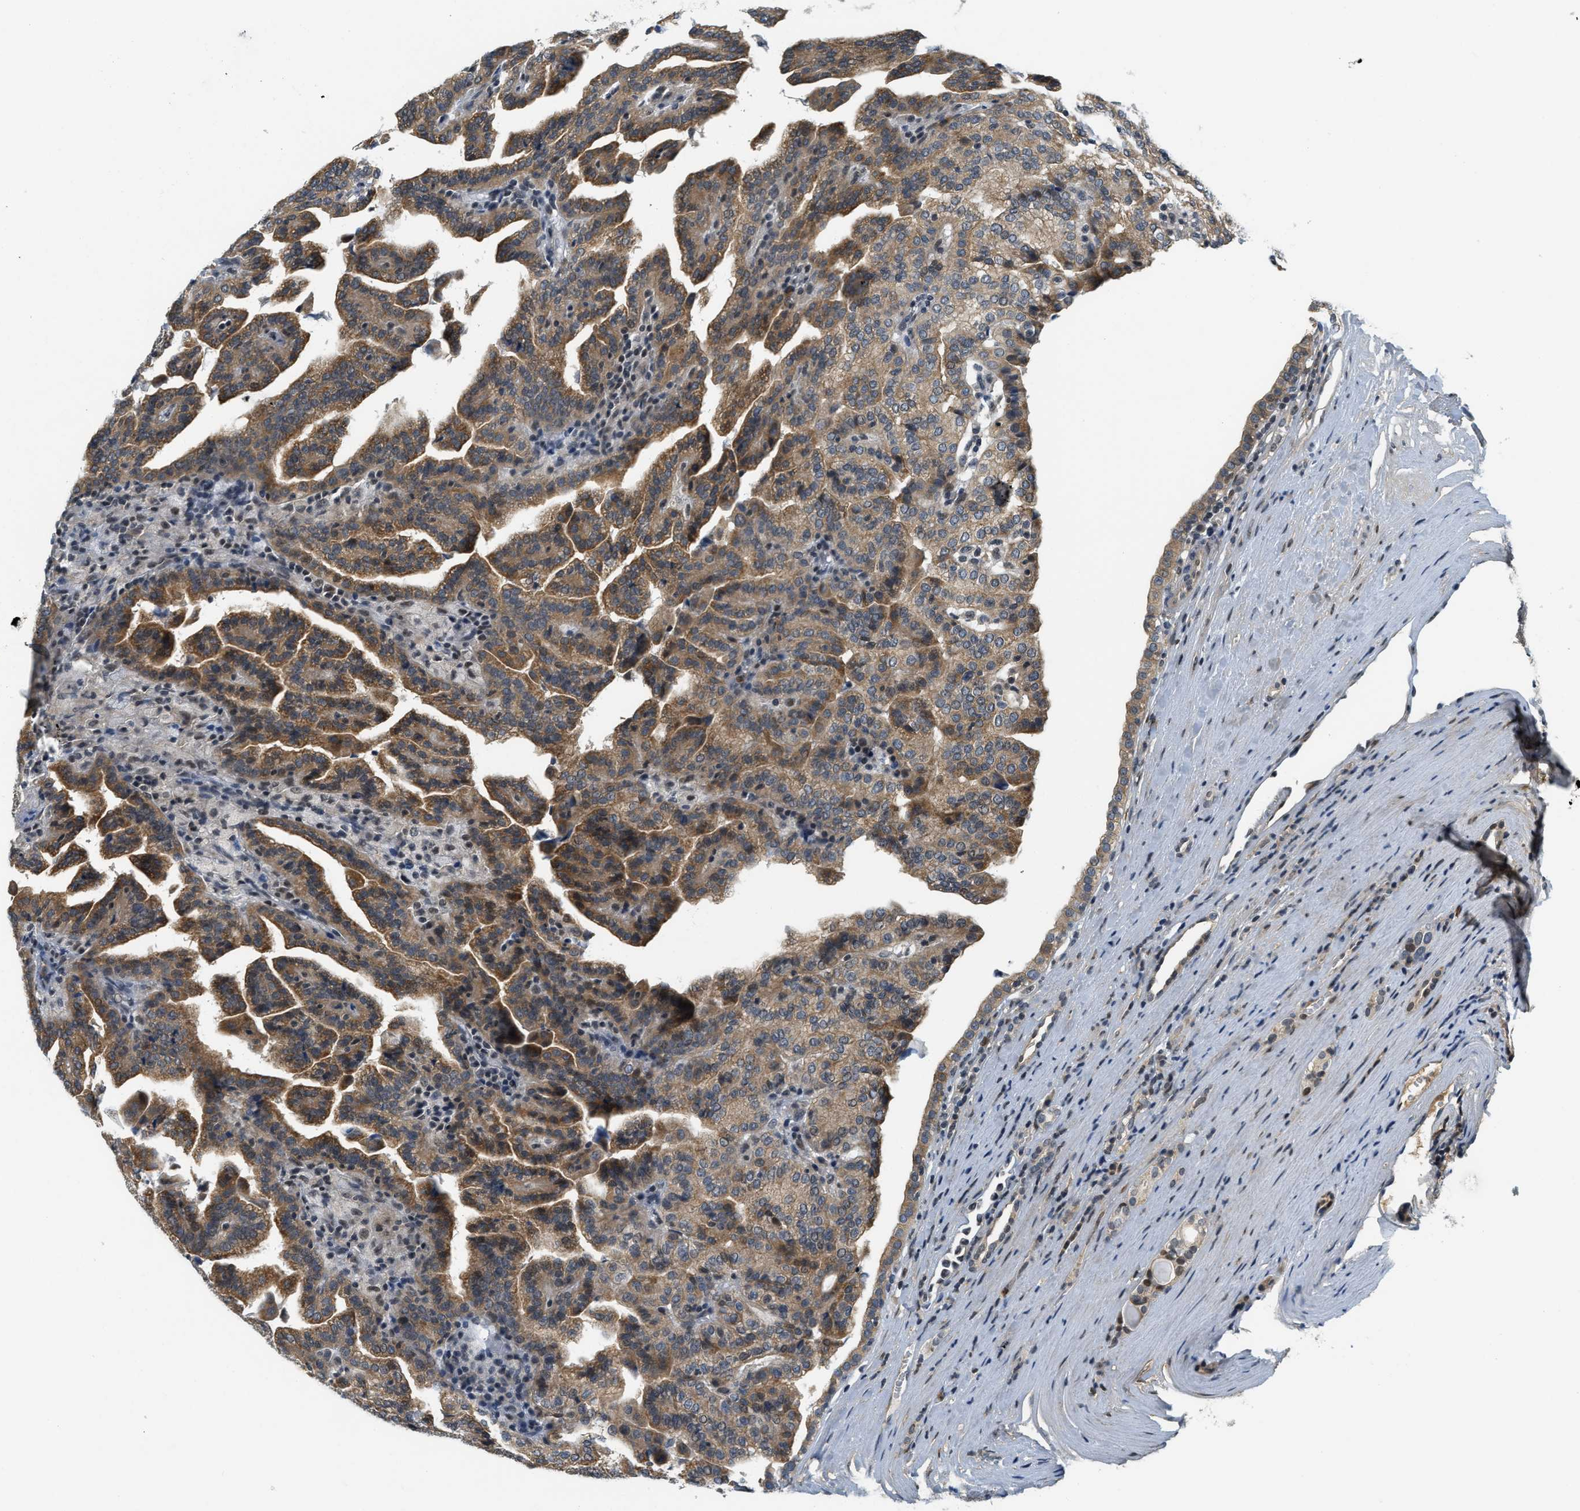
{"staining": {"intensity": "moderate", "quantity": ">75%", "location": "cytoplasmic/membranous"}, "tissue": "renal cancer", "cell_type": "Tumor cells", "image_type": "cancer", "snomed": [{"axis": "morphology", "description": "Adenocarcinoma, NOS"}, {"axis": "topography", "description": "Kidney"}], "caption": "Human renal cancer (adenocarcinoma) stained with a brown dye exhibits moderate cytoplasmic/membranous positive staining in approximately >75% of tumor cells.", "gene": "KMT2A", "patient": {"sex": "male", "age": 61}}